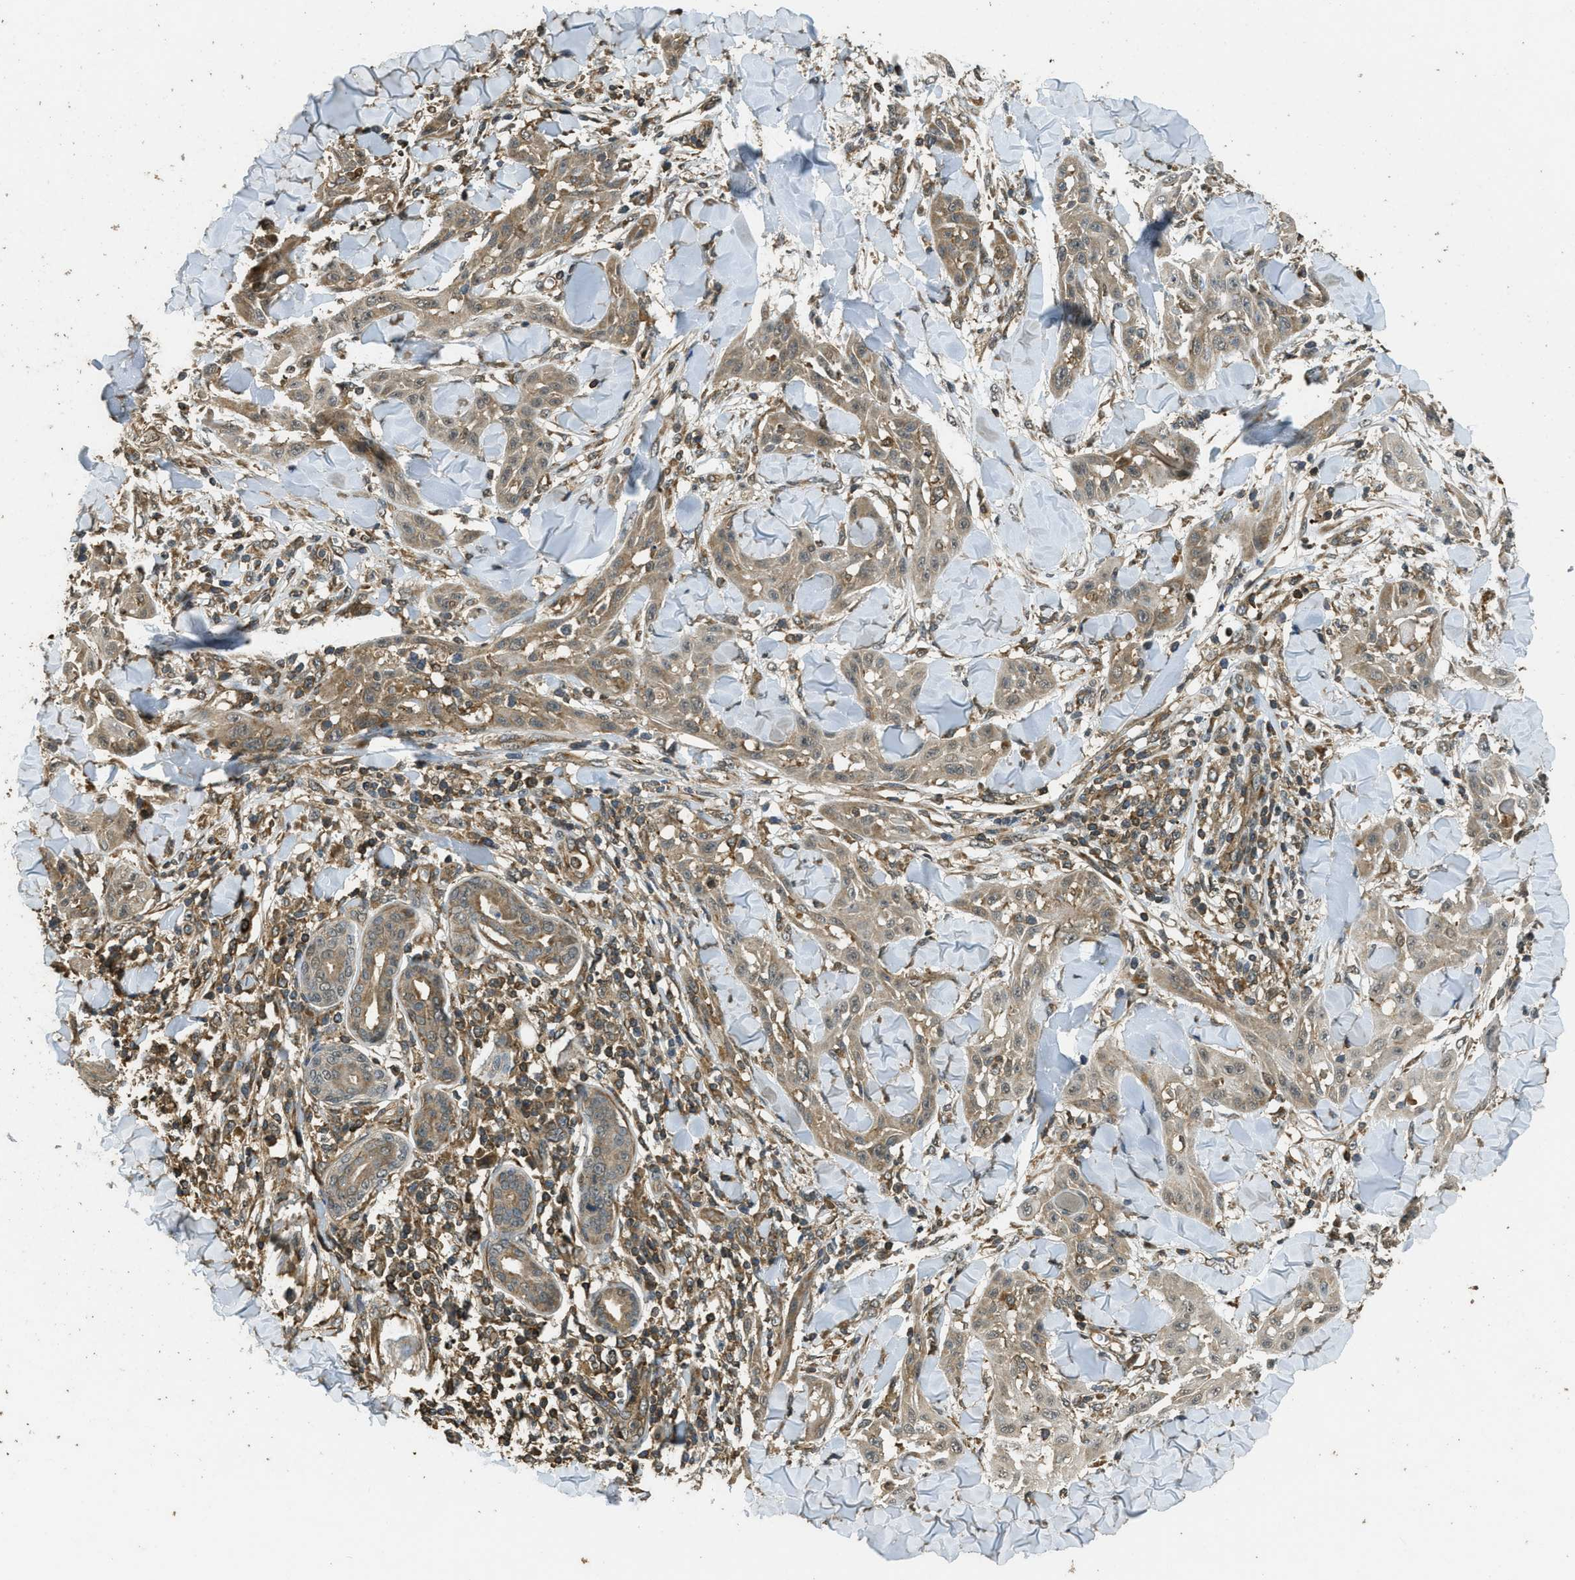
{"staining": {"intensity": "moderate", "quantity": "25%-75%", "location": "cytoplasmic/membranous"}, "tissue": "skin cancer", "cell_type": "Tumor cells", "image_type": "cancer", "snomed": [{"axis": "morphology", "description": "Squamous cell carcinoma, NOS"}, {"axis": "topography", "description": "Skin"}], "caption": "DAB immunohistochemical staining of human squamous cell carcinoma (skin) reveals moderate cytoplasmic/membranous protein staining in about 25%-75% of tumor cells.", "gene": "PPP6R3", "patient": {"sex": "male", "age": 24}}